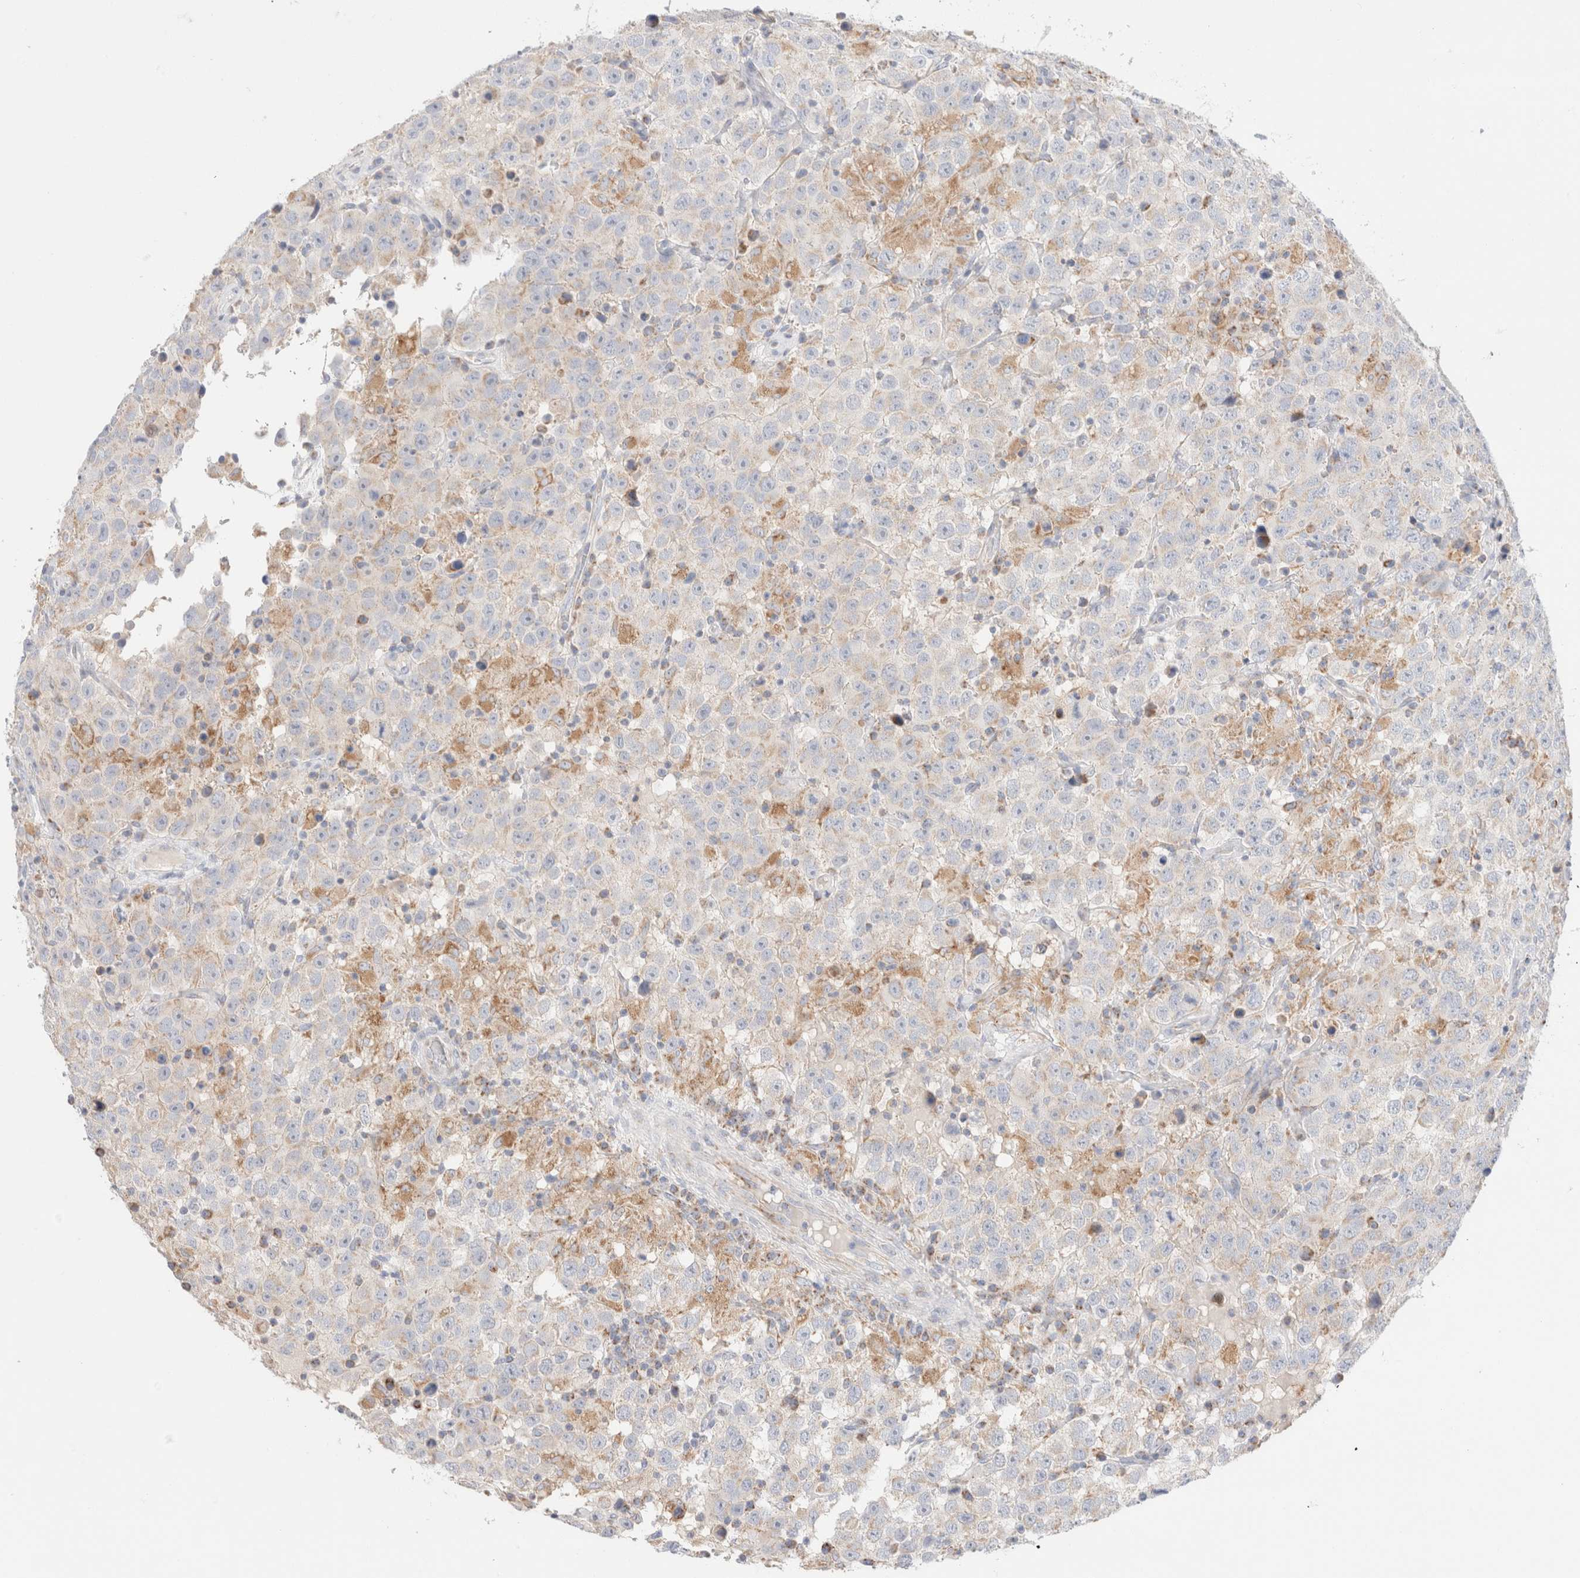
{"staining": {"intensity": "negative", "quantity": "none", "location": "none"}, "tissue": "testis cancer", "cell_type": "Tumor cells", "image_type": "cancer", "snomed": [{"axis": "morphology", "description": "Seminoma, NOS"}, {"axis": "topography", "description": "Testis"}], "caption": "An image of testis cancer (seminoma) stained for a protein exhibits no brown staining in tumor cells.", "gene": "ATP6V1C1", "patient": {"sex": "male", "age": 41}}